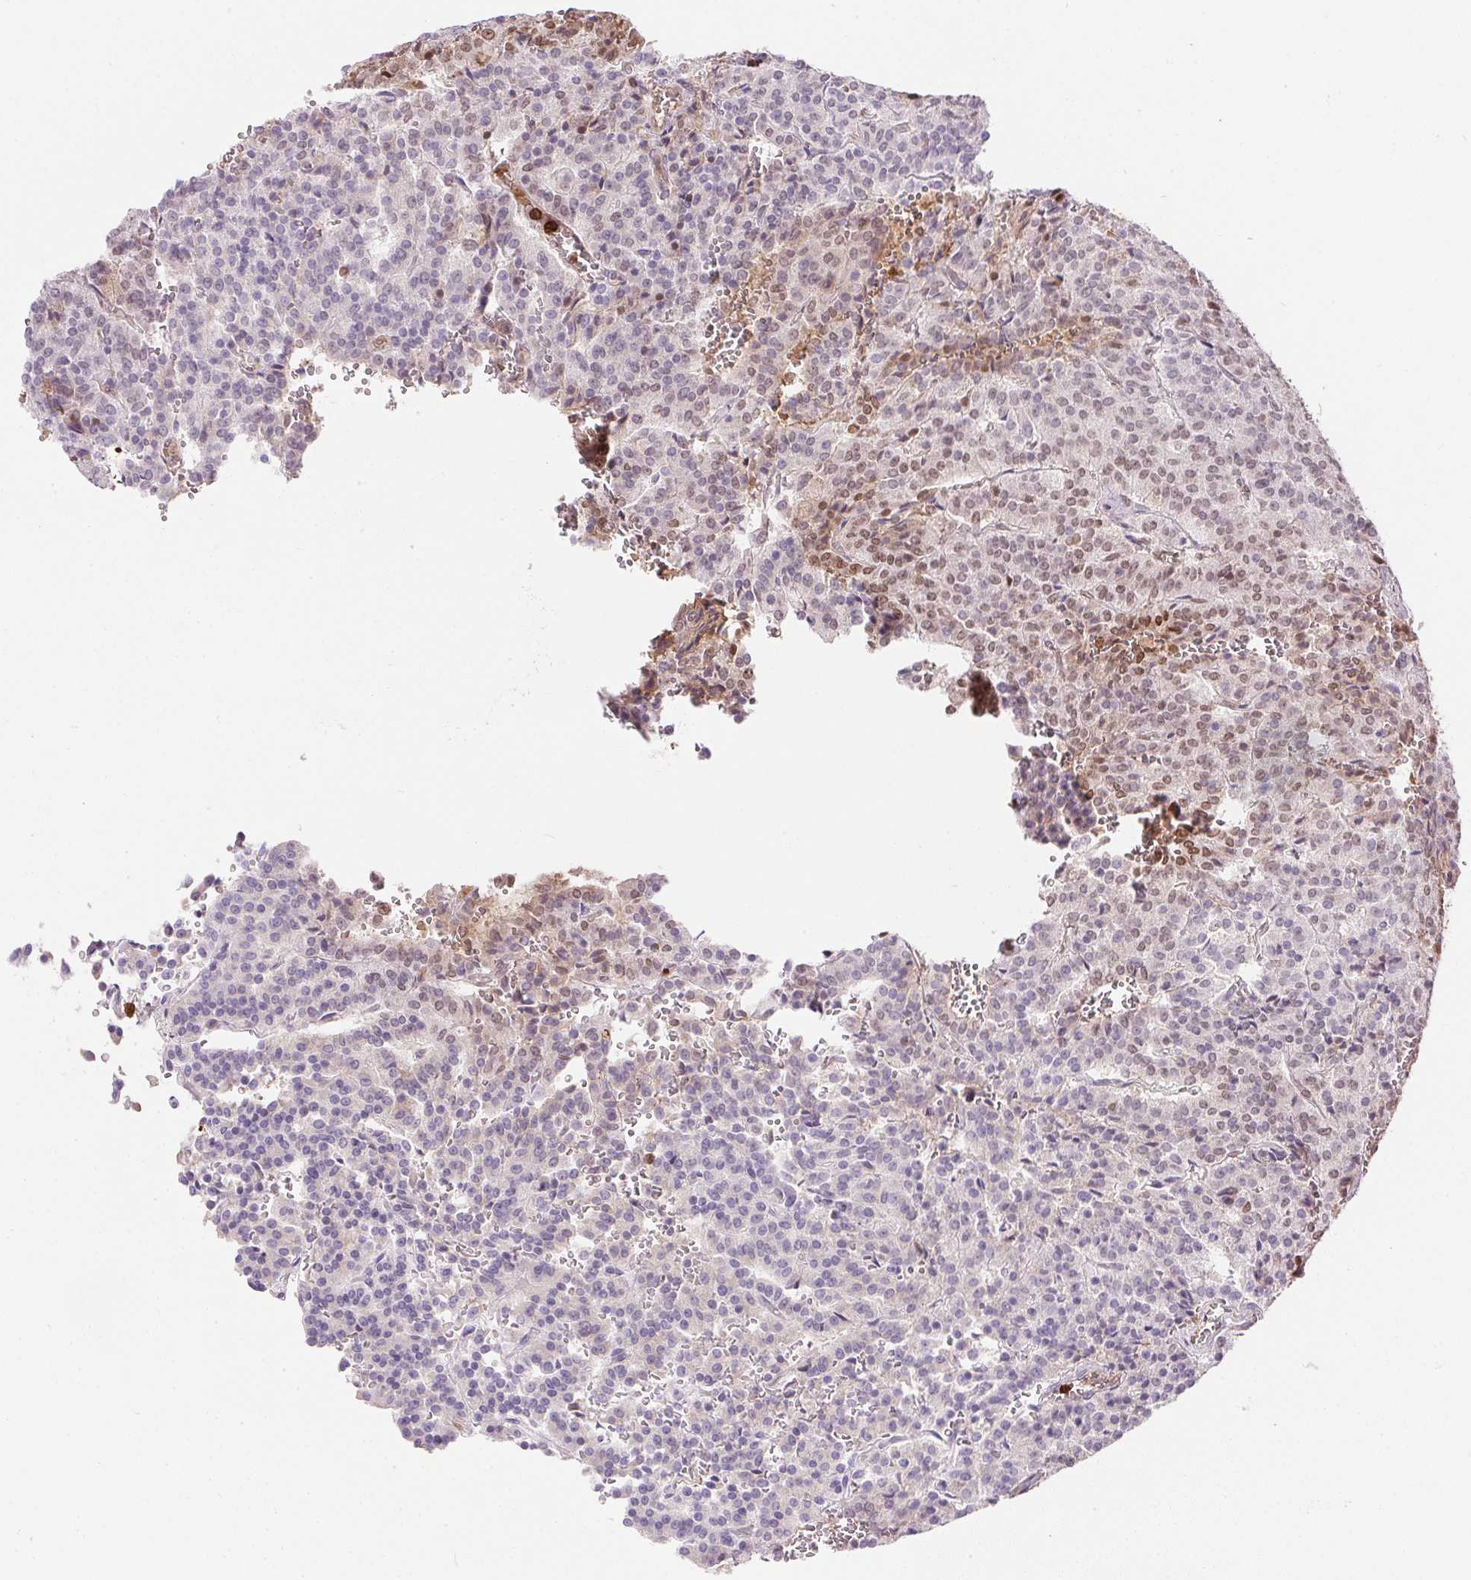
{"staining": {"intensity": "moderate", "quantity": "<25%", "location": "nuclear"}, "tissue": "carcinoid", "cell_type": "Tumor cells", "image_type": "cancer", "snomed": [{"axis": "morphology", "description": "Carcinoid, malignant, NOS"}, {"axis": "topography", "description": "Lung"}], "caption": "Immunohistochemical staining of carcinoid demonstrates moderate nuclear protein staining in approximately <25% of tumor cells. Nuclei are stained in blue.", "gene": "ORM1", "patient": {"sex": "male", "age": 70}}